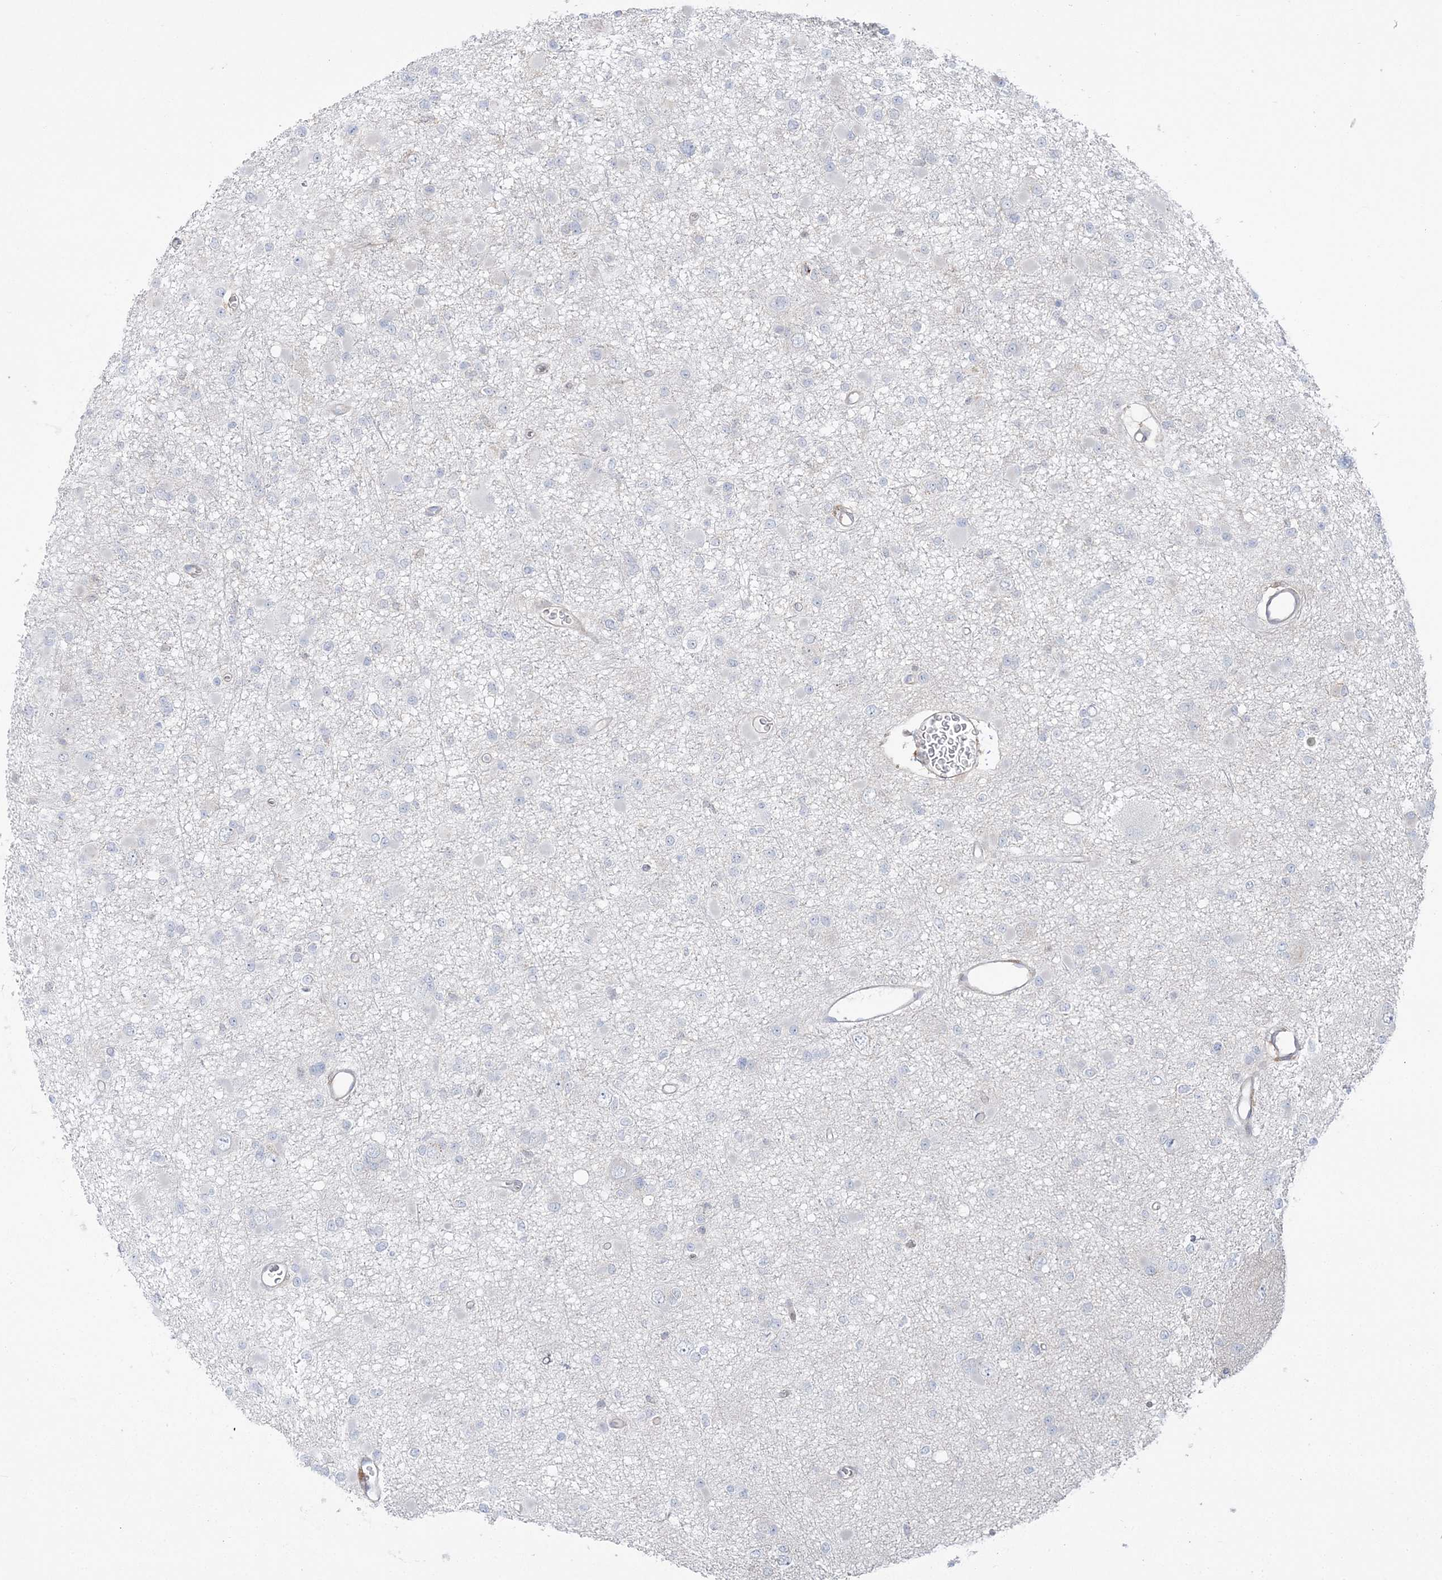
{"staining": {"intensity": "negative", "quantity": "none", "location": "none"}, "tissue": "glioma", "cell_type": "Tumor cells", "image_type": "cancer", "snomed": [{"axis": "morphology", "description": "Glioma, malignant, Low grade"}, {"axis": "topography", "description": "Brain"}], "caption": "Tumor cells are negative for protein expression in human glioma.", "gene": "HAAO", "patient": {"sex": "female", "age": 22}}